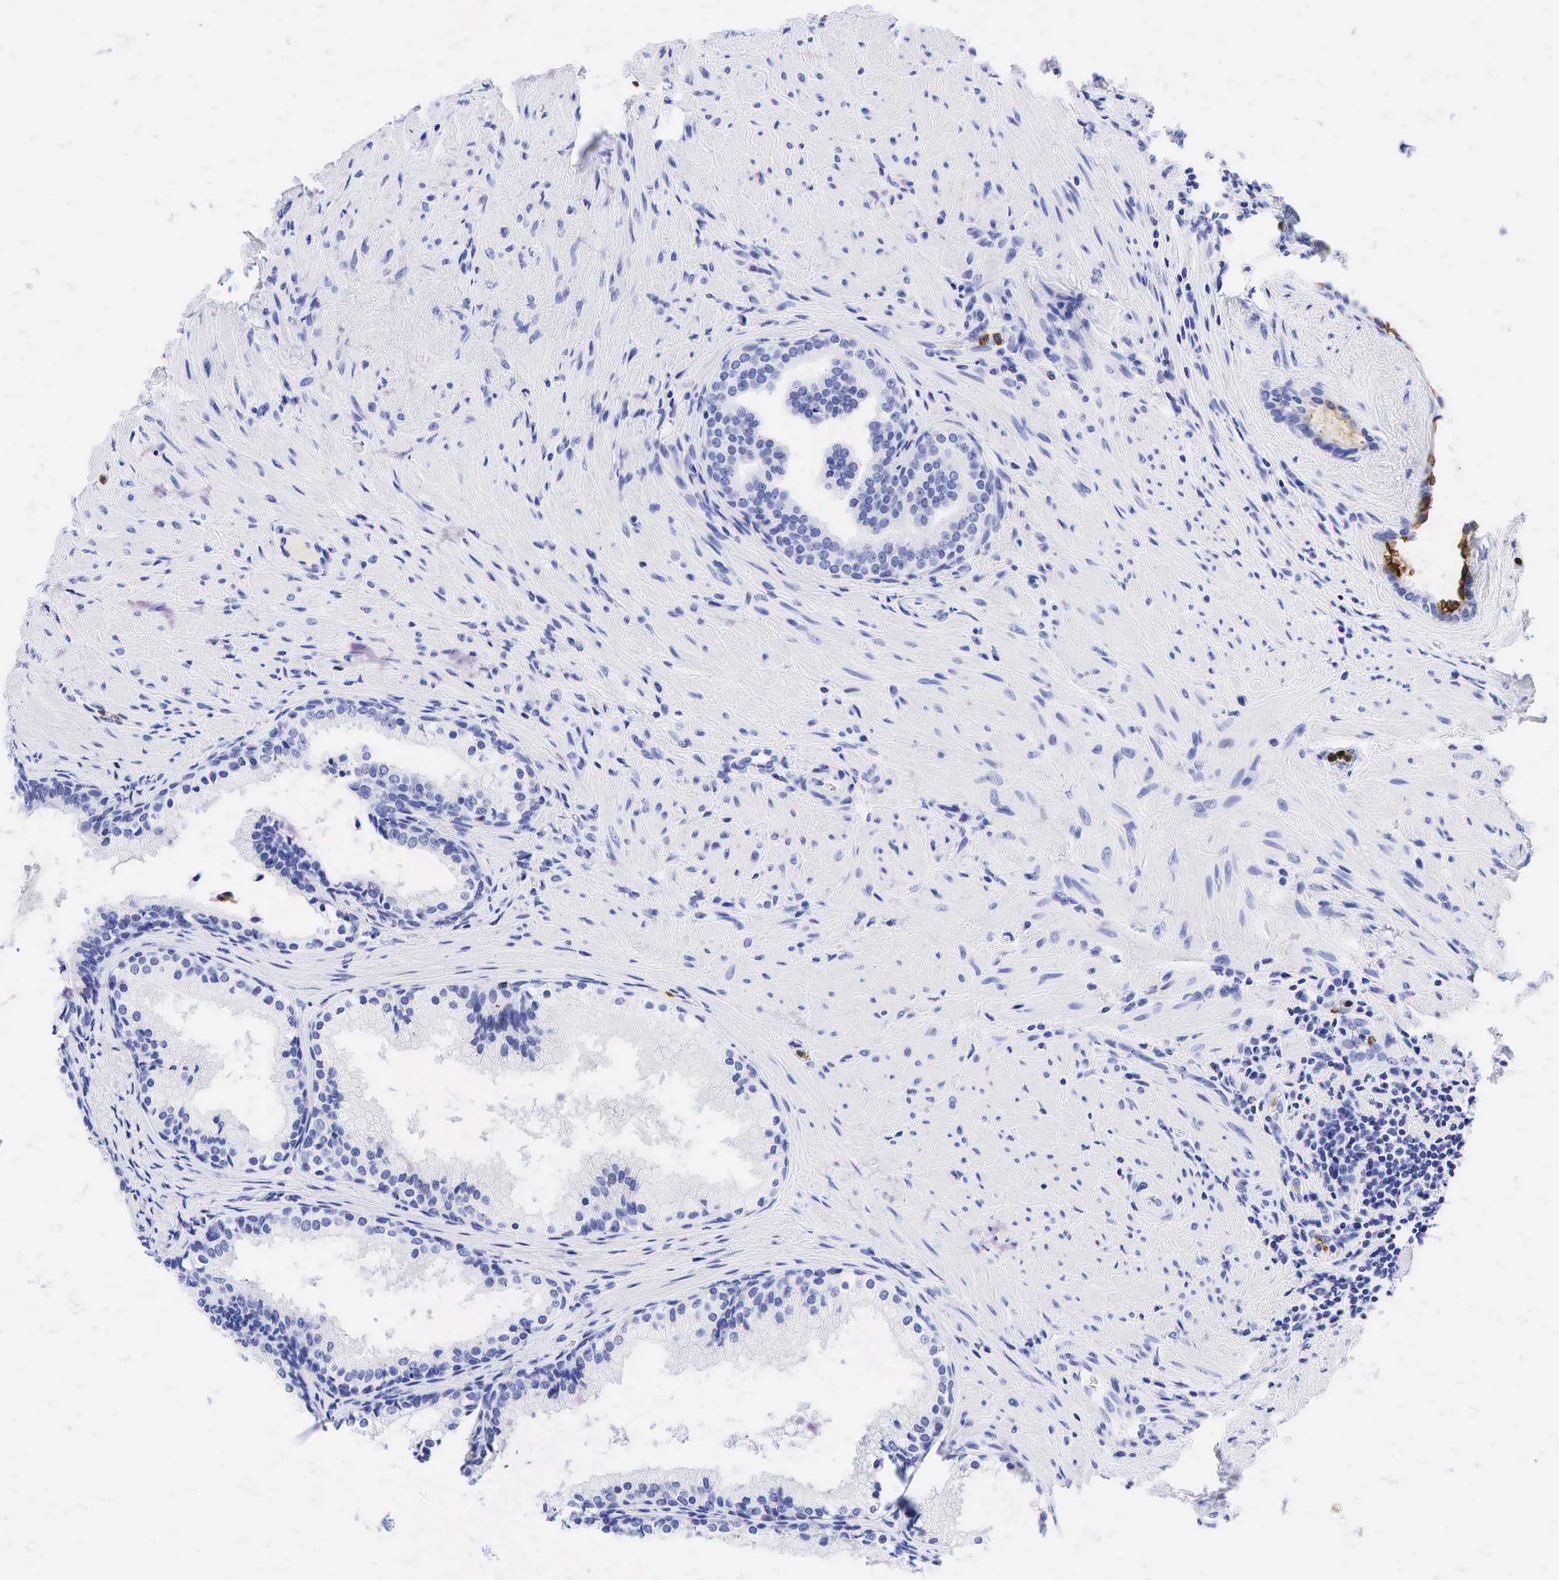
{"staining": {"intensity": "negative", "quantity": "none", "location": "none"}, "tissue": "prostate", "cell_type": "Glandular cells", "image_type": "normal", "snomed": [{"axis": "morphology", "description": "Normal tissue, NOS"}, {"axis": "topography", "description": "Prostate"}], "caption": "Immunohistochemistry (IHC) of normal human prostate displays no staining in glandular cells.", "gene": "FUT4", "patient": {"sex": "male", "age": 65}}